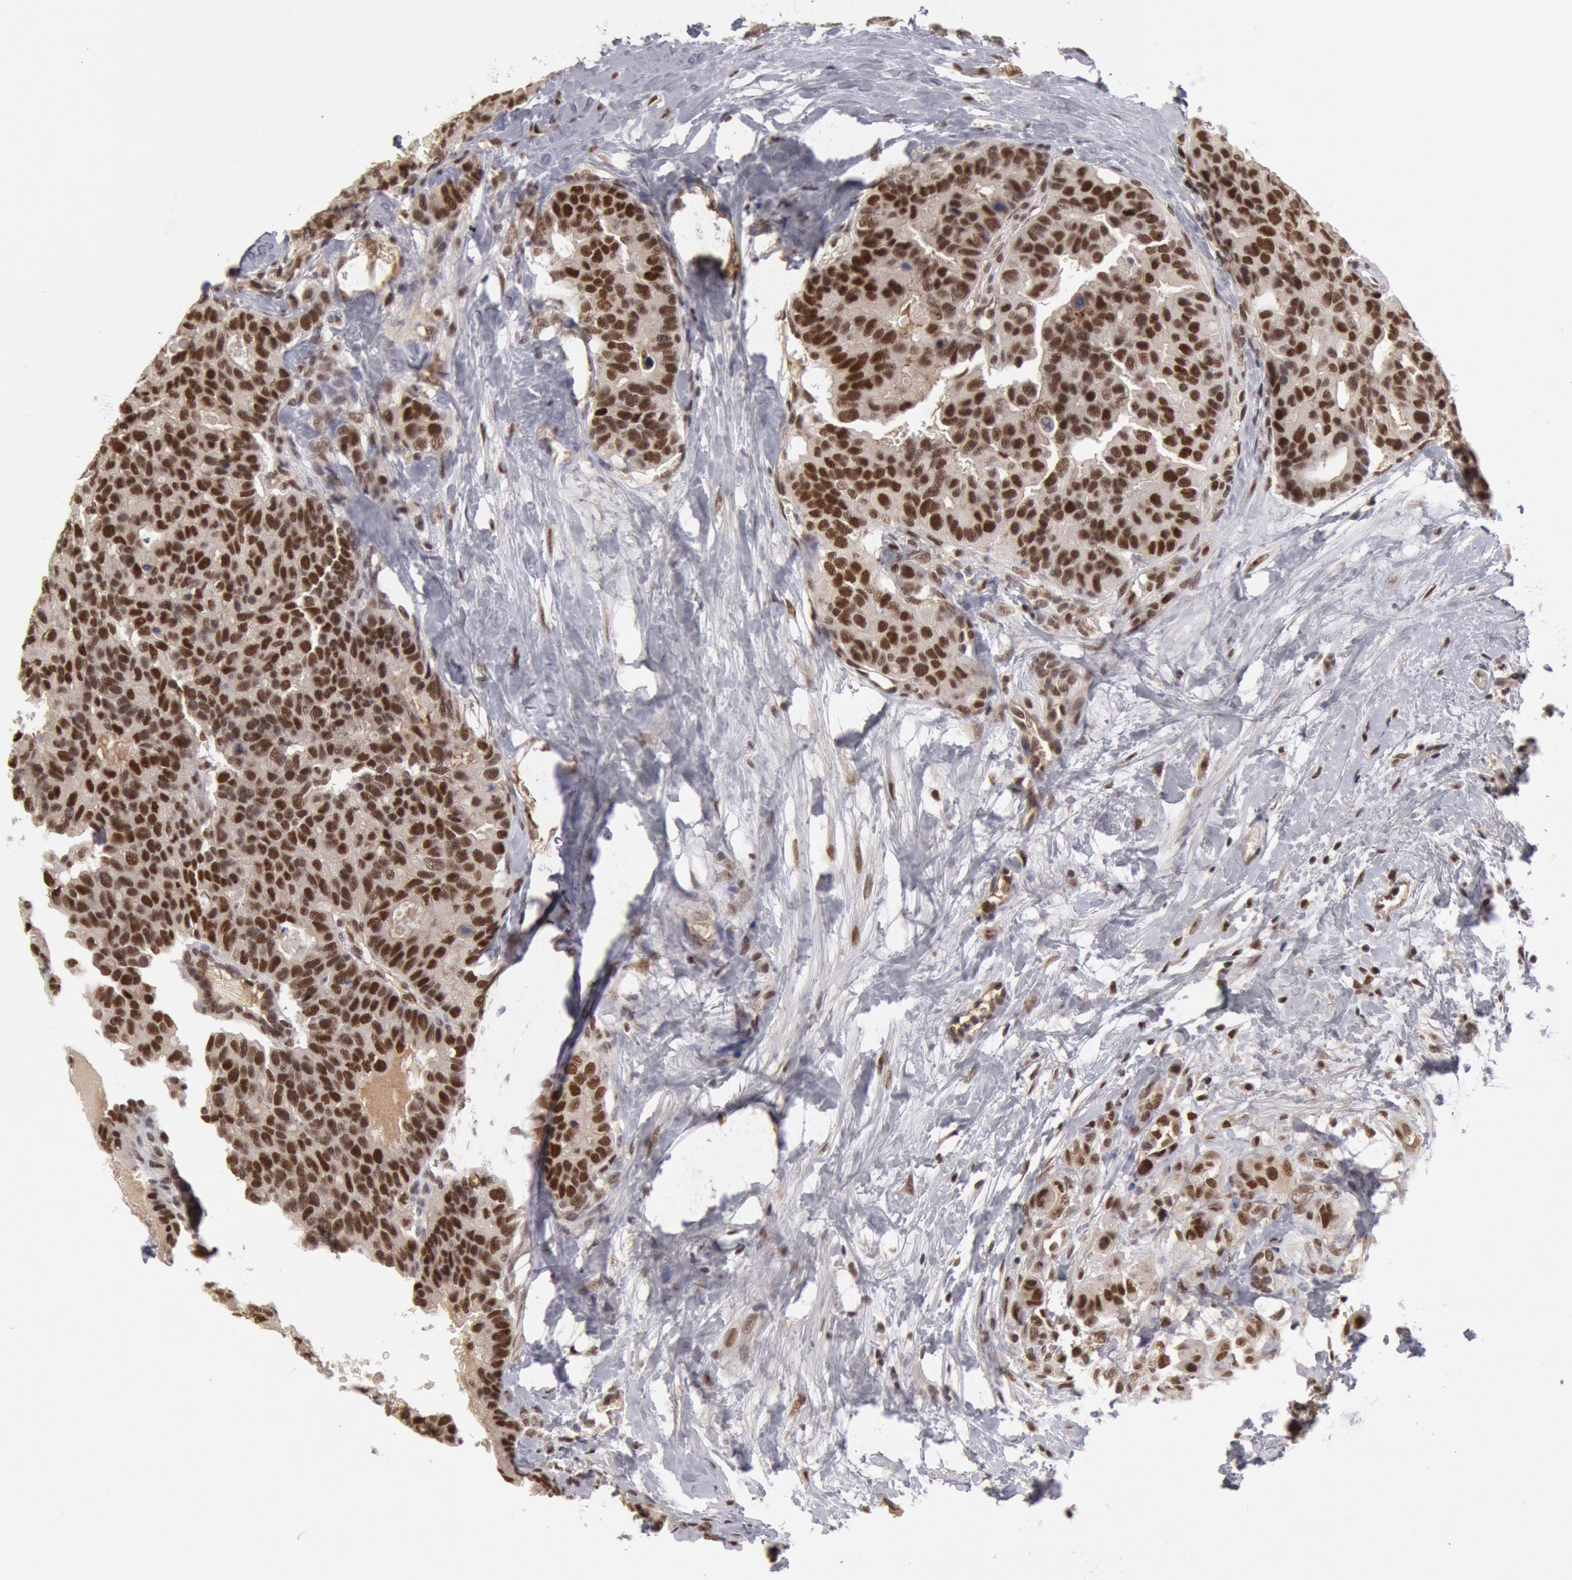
{"staining": {"intensity": "moderate", "quantity": ">75%", "location": "nuclear"}, "tissue": "breast cancer", "cell_type": "Tumor cells", "image_type": "cancer", "snomed": [{"axis": "morphology", "description": "Duct carcinoma"}, {"axis": "topography", "description": "Breast"}], "caption": "A photomicrograph of human invasive ductal carcinoma (breast) stained for a protein exhibits moderate nuclear brown staining in tumor cells.", "gene": "PPP4R3B", "patient": {"sex": "female", "age": 69}}